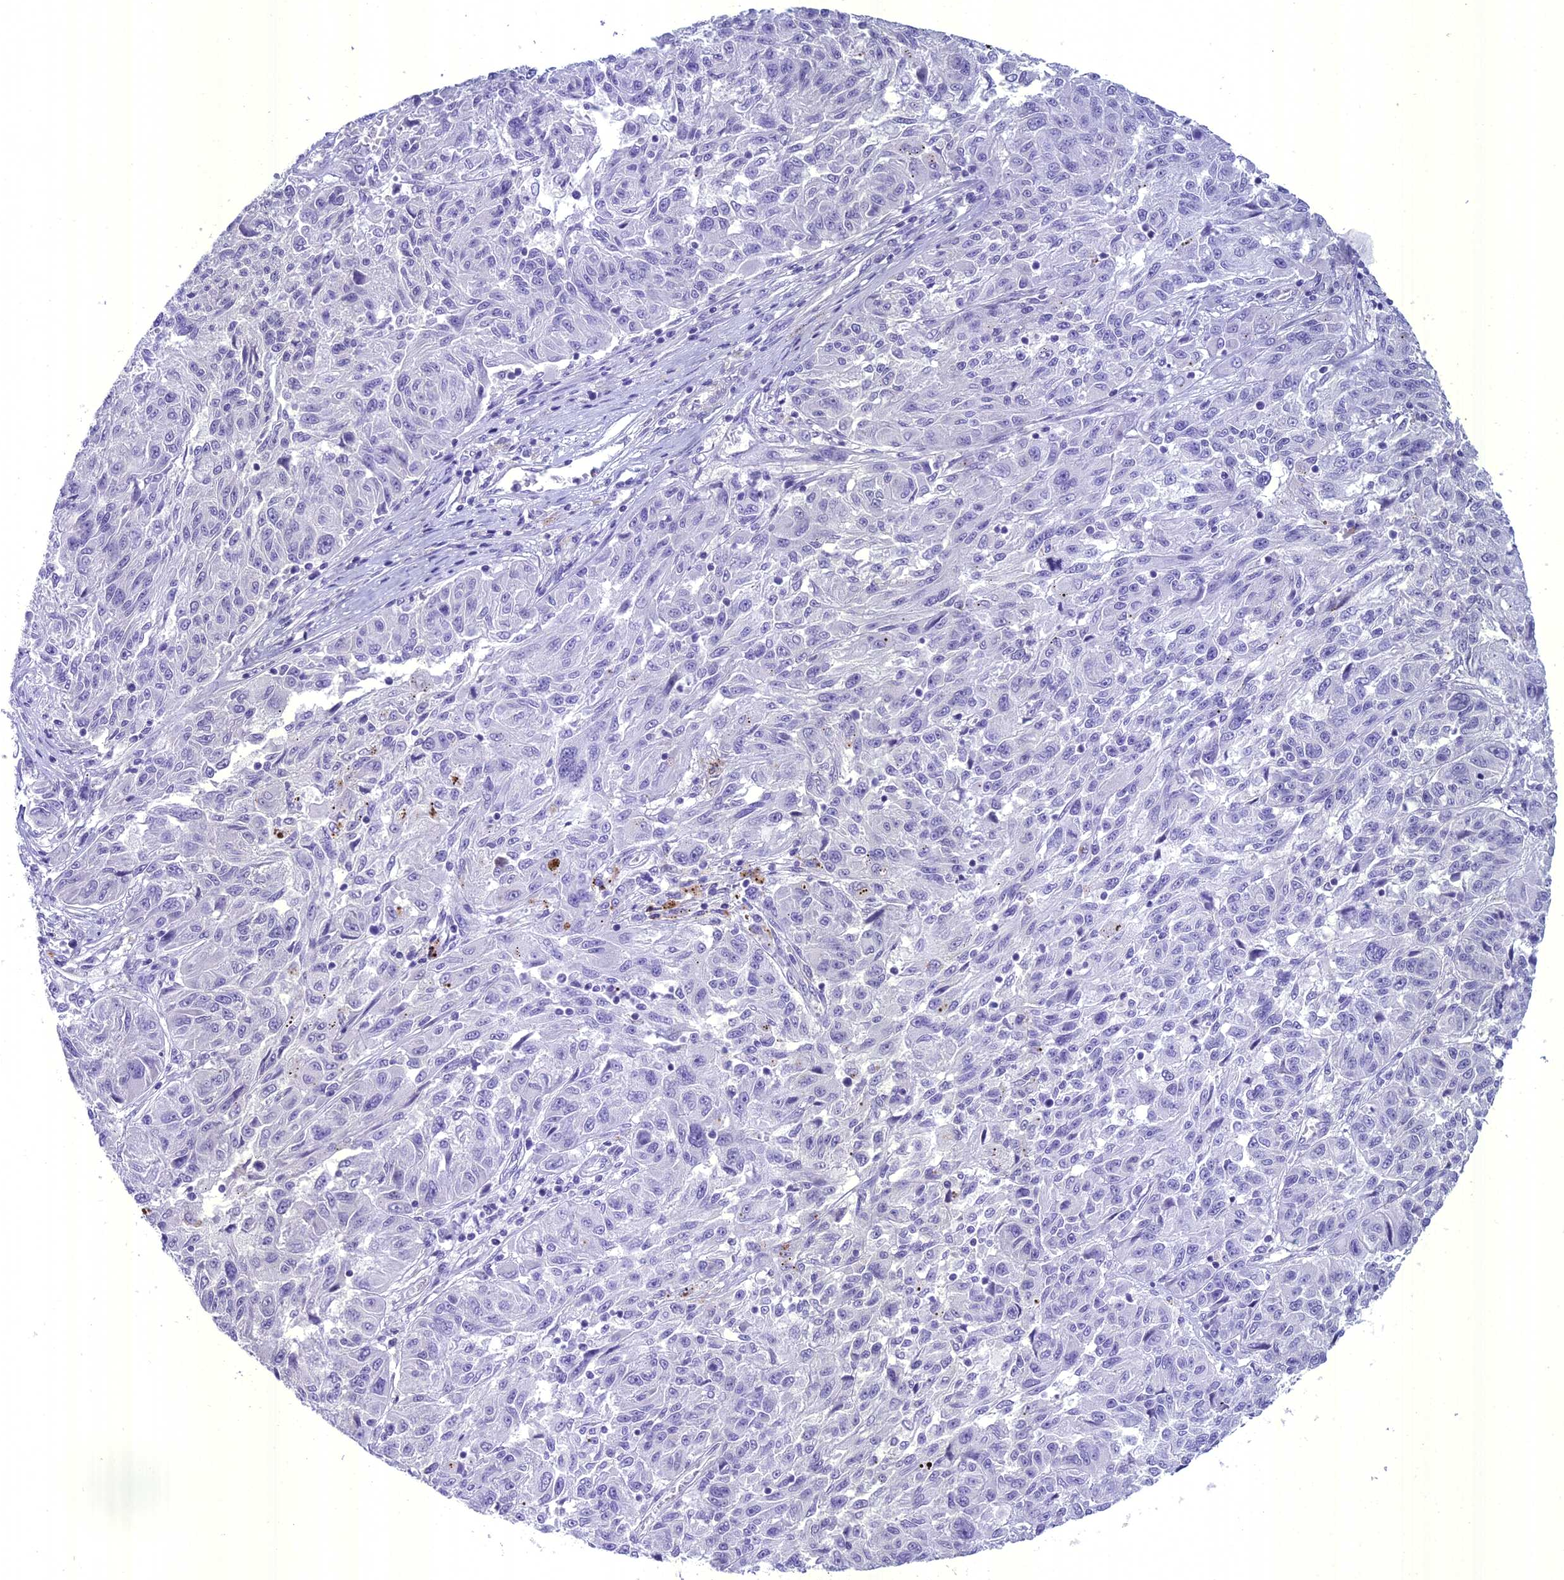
{"staining": {"intensity": "negative", "quantity": "none", "location": "none"}, "tissue": "melanoma", "cell_type": "Tumor cells", "image_type": "cancer", "snomed": [{"axis": "morphology", "description": "Malignant melanoma, NOS"}, {"axis": "topography", "description": "Skin"}], "caption": "Tumor cells are negative for brown protein staining in melanoma.", "gene": "UNC80", "patient": {"sex": "male", "age": 53}}